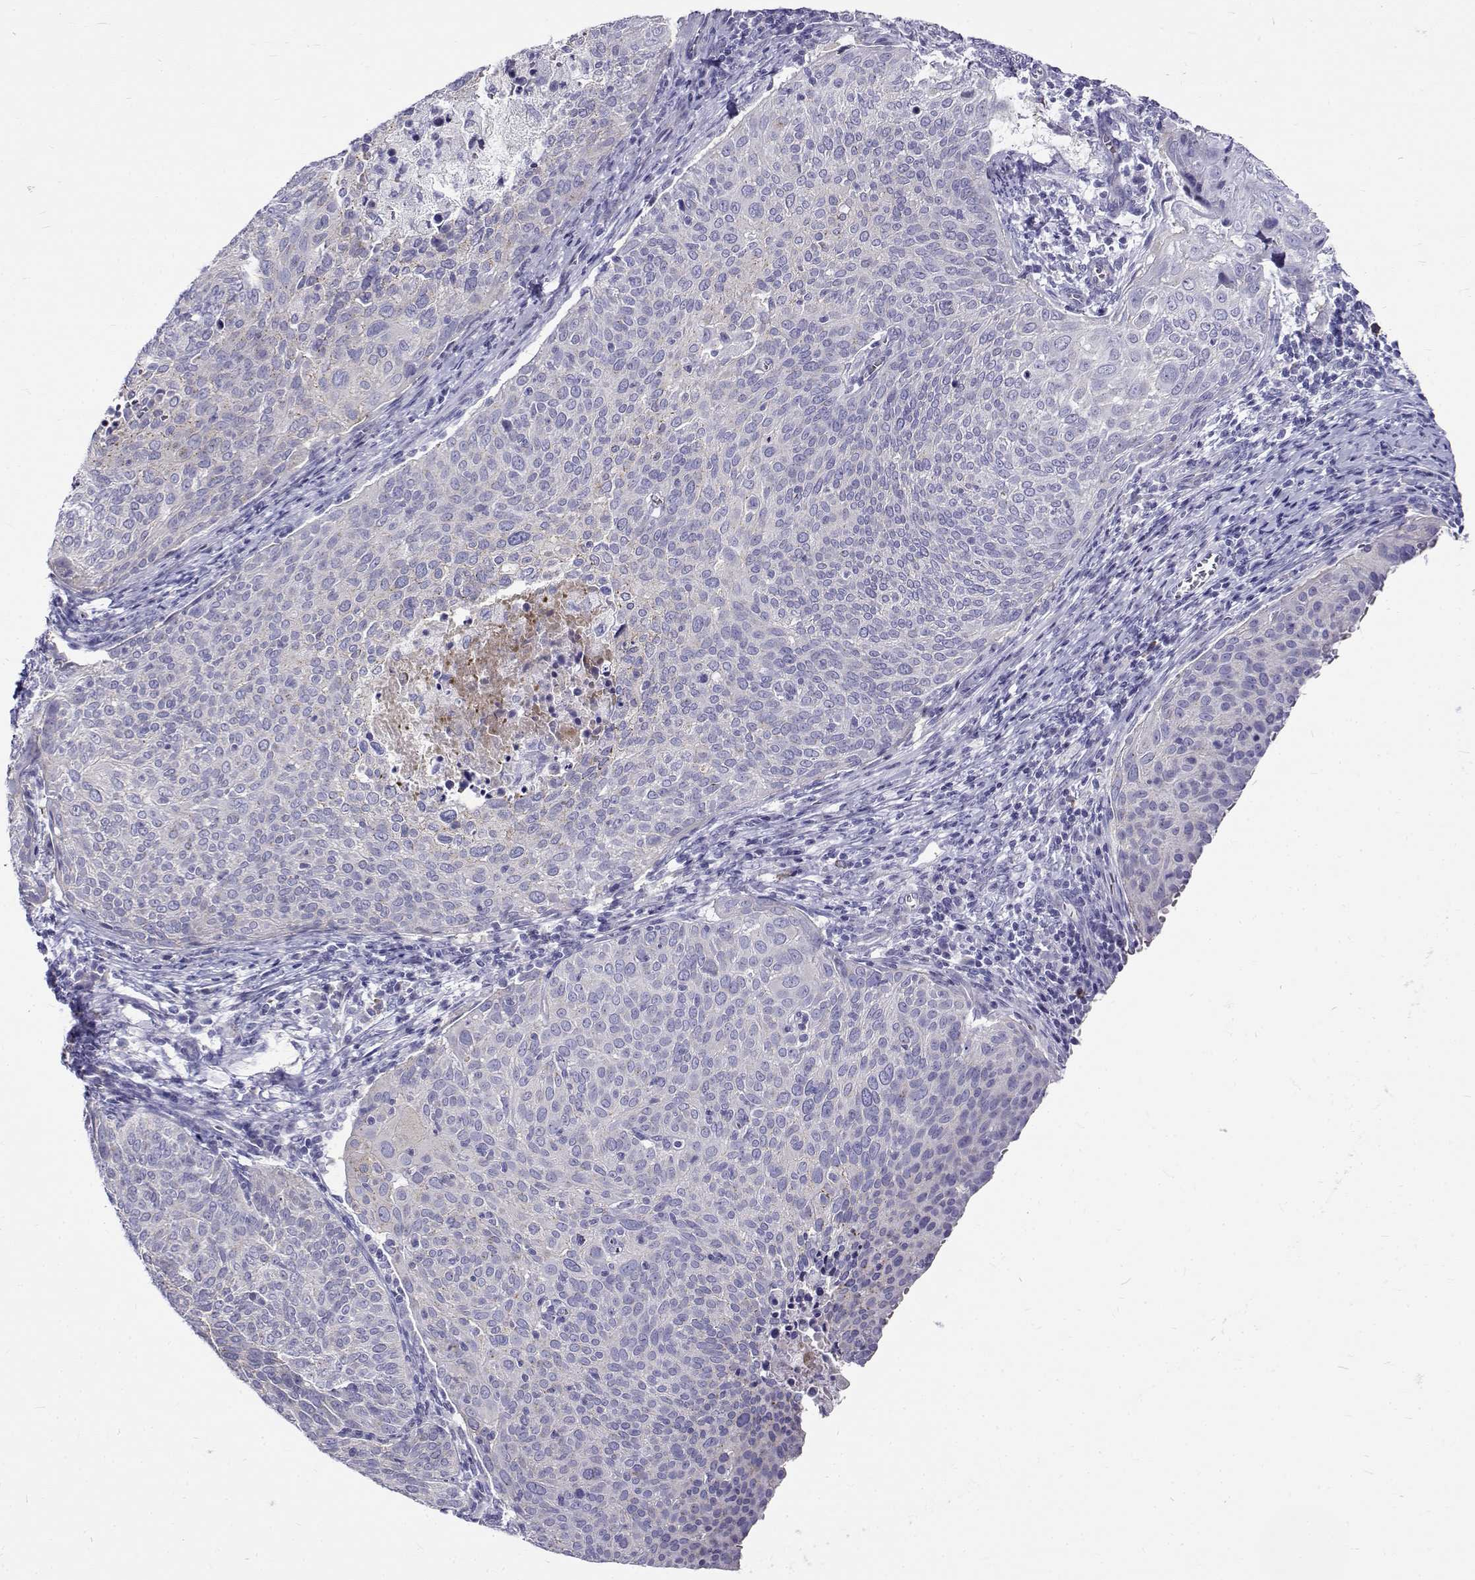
{"staining": {"intensity": "negative", "quantity": "none", "location": "none"}, "tissue": "cervical cancer", "cell_type": "Tumor cells", "image_type": "cancer", "snomed": [{"axis": "morphology", "description": "Squamous cell carcinoma, NOS"}, {"axis": "topography", "description": "Cervix"}], "caption": "This is a micrograph of immunohistochemistry staining of cervical squamous cell carcinoma, which shows no staining in tumor cells. (Immunohistochemistry (ihc), brightfield microscopy, high magnification).", "gene": "IGSF1", "patient": {"sex": "female", "age": 39}}